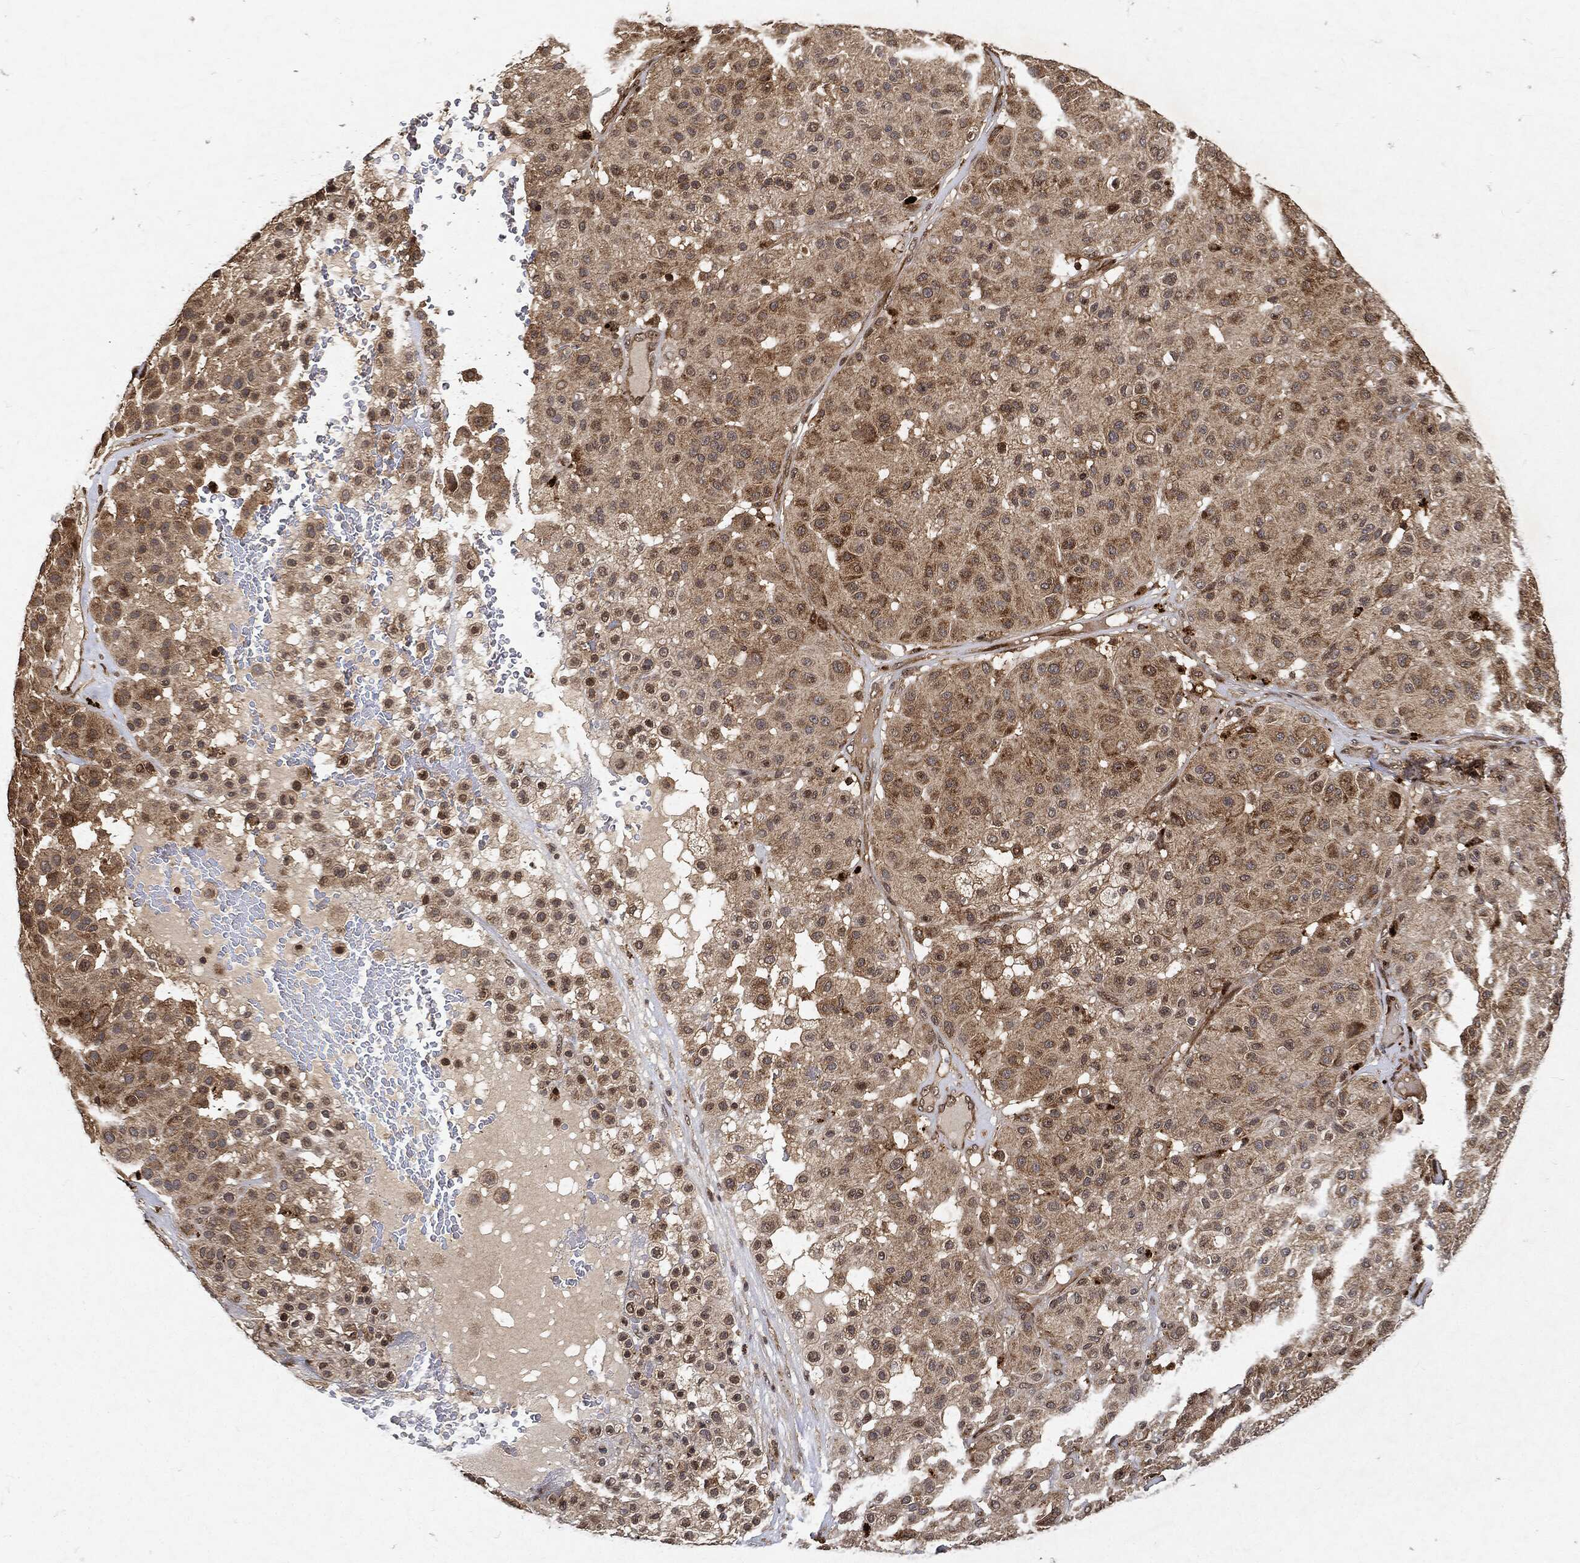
{"staining": {"intensity": "moderate", "quantity": ">75%", "location": "cytoplasmic/membranous"}, "tissue": "melanoma", "cell_type": "Tumor cells", "image_type": "cancer", "snomed": [{"axis": "morphology", "description": "Malignant melanoma, Metastatic site"}, {"axis": "topography", "description": "Smooth muscle"}], "caption": "Melanoma stained for a protein (brown) demonstrates moderate cytoplasmic/membranous positive staining in about >75% of tumor cells.", "gene": "ZNF226", "patient": {"sex": "male", "age": 41}}